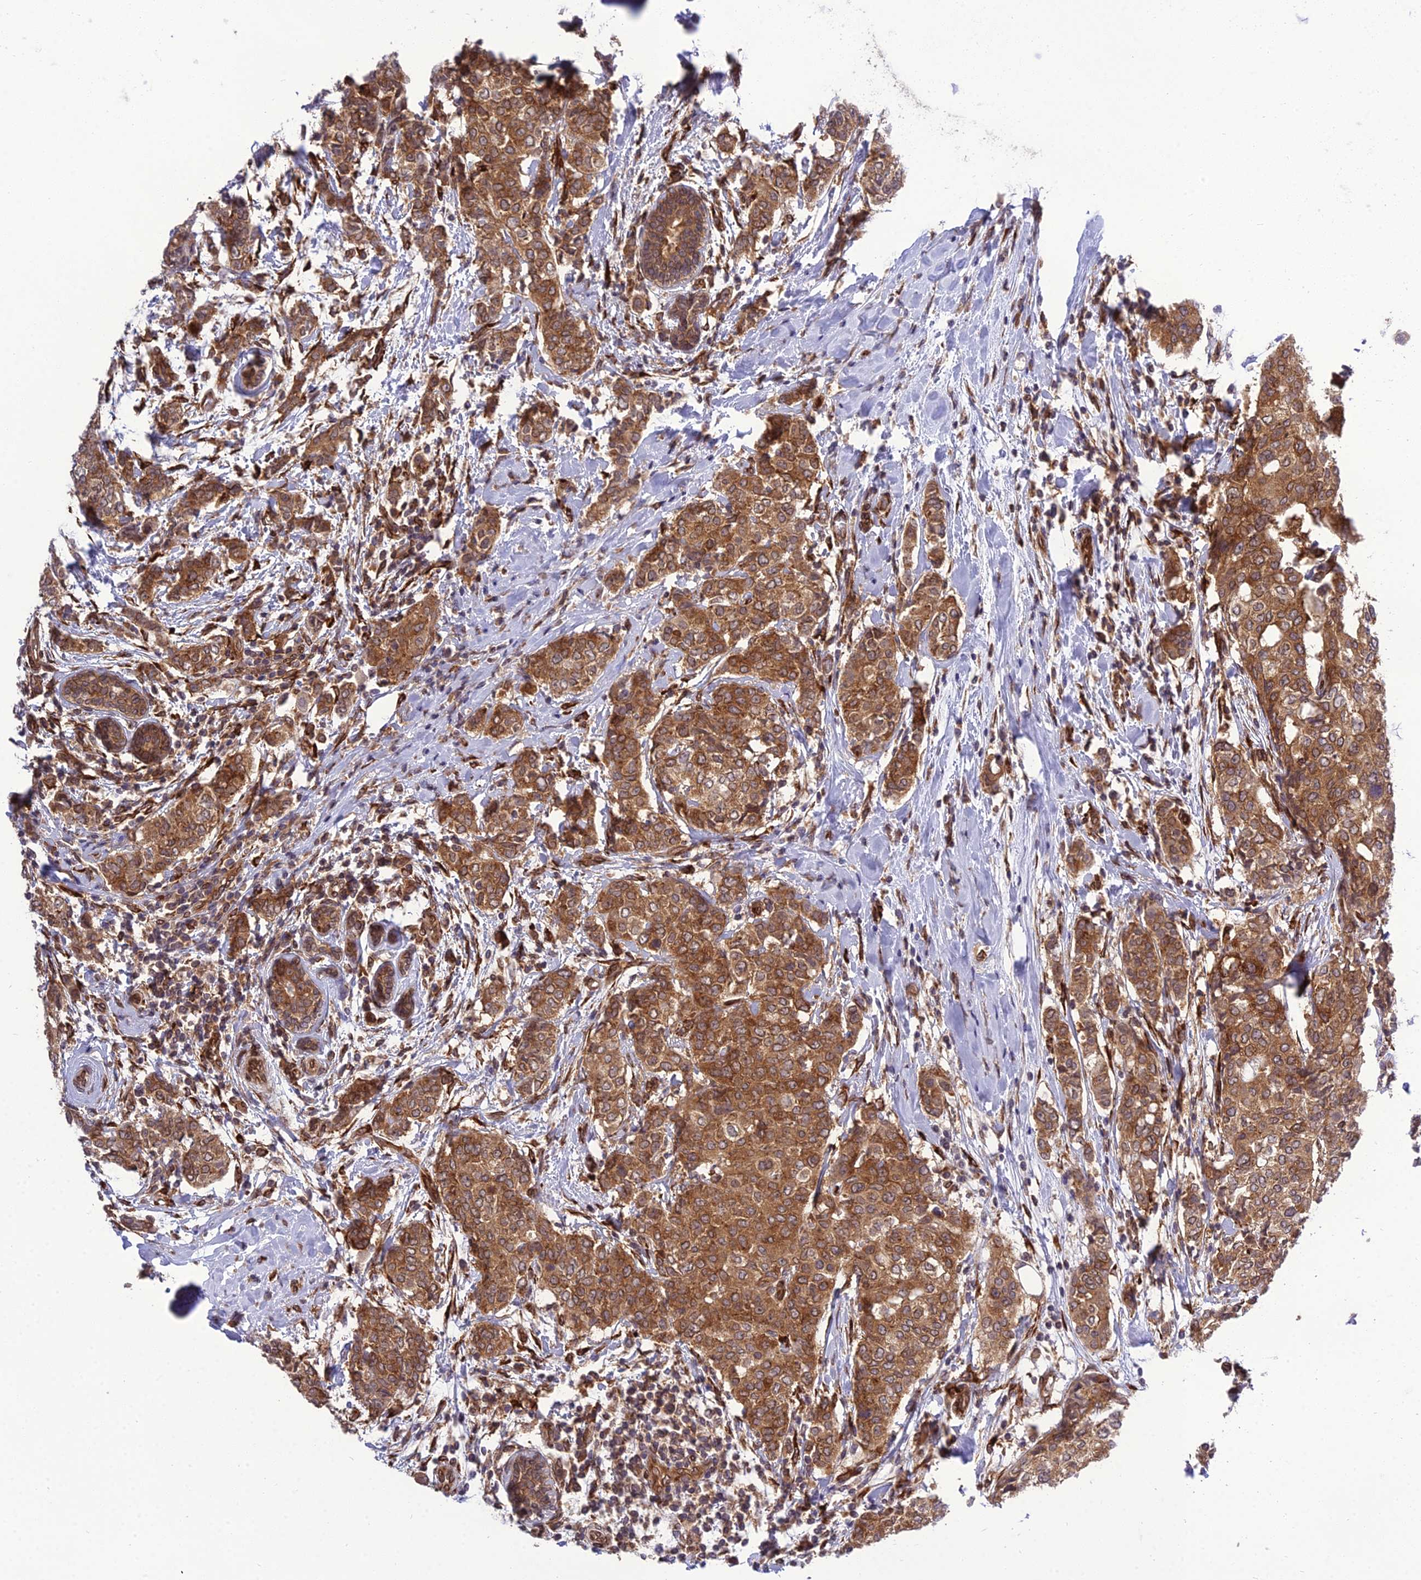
{"staining": {"intensity": "strong", "quantity": ">75%", "location": "cytoplasmic/membranous"}, "tissue": "breast cancer", "cell_type": "Tumor cells", "image_type": "cancer", "snomed": [{"axis": "morphology", "description": "Lobular carcinoma"}, {"axis": "topography", "description": "Breast"}], "caption": "High-power microscopy captured an IHC image of lobular carcinoma (breast), revealing strong cytoplasmic/membranous expression in approximately >75% of tumor cells.", "gene": "DHCR7", "patient": {"sex": "female", "age": 51}}